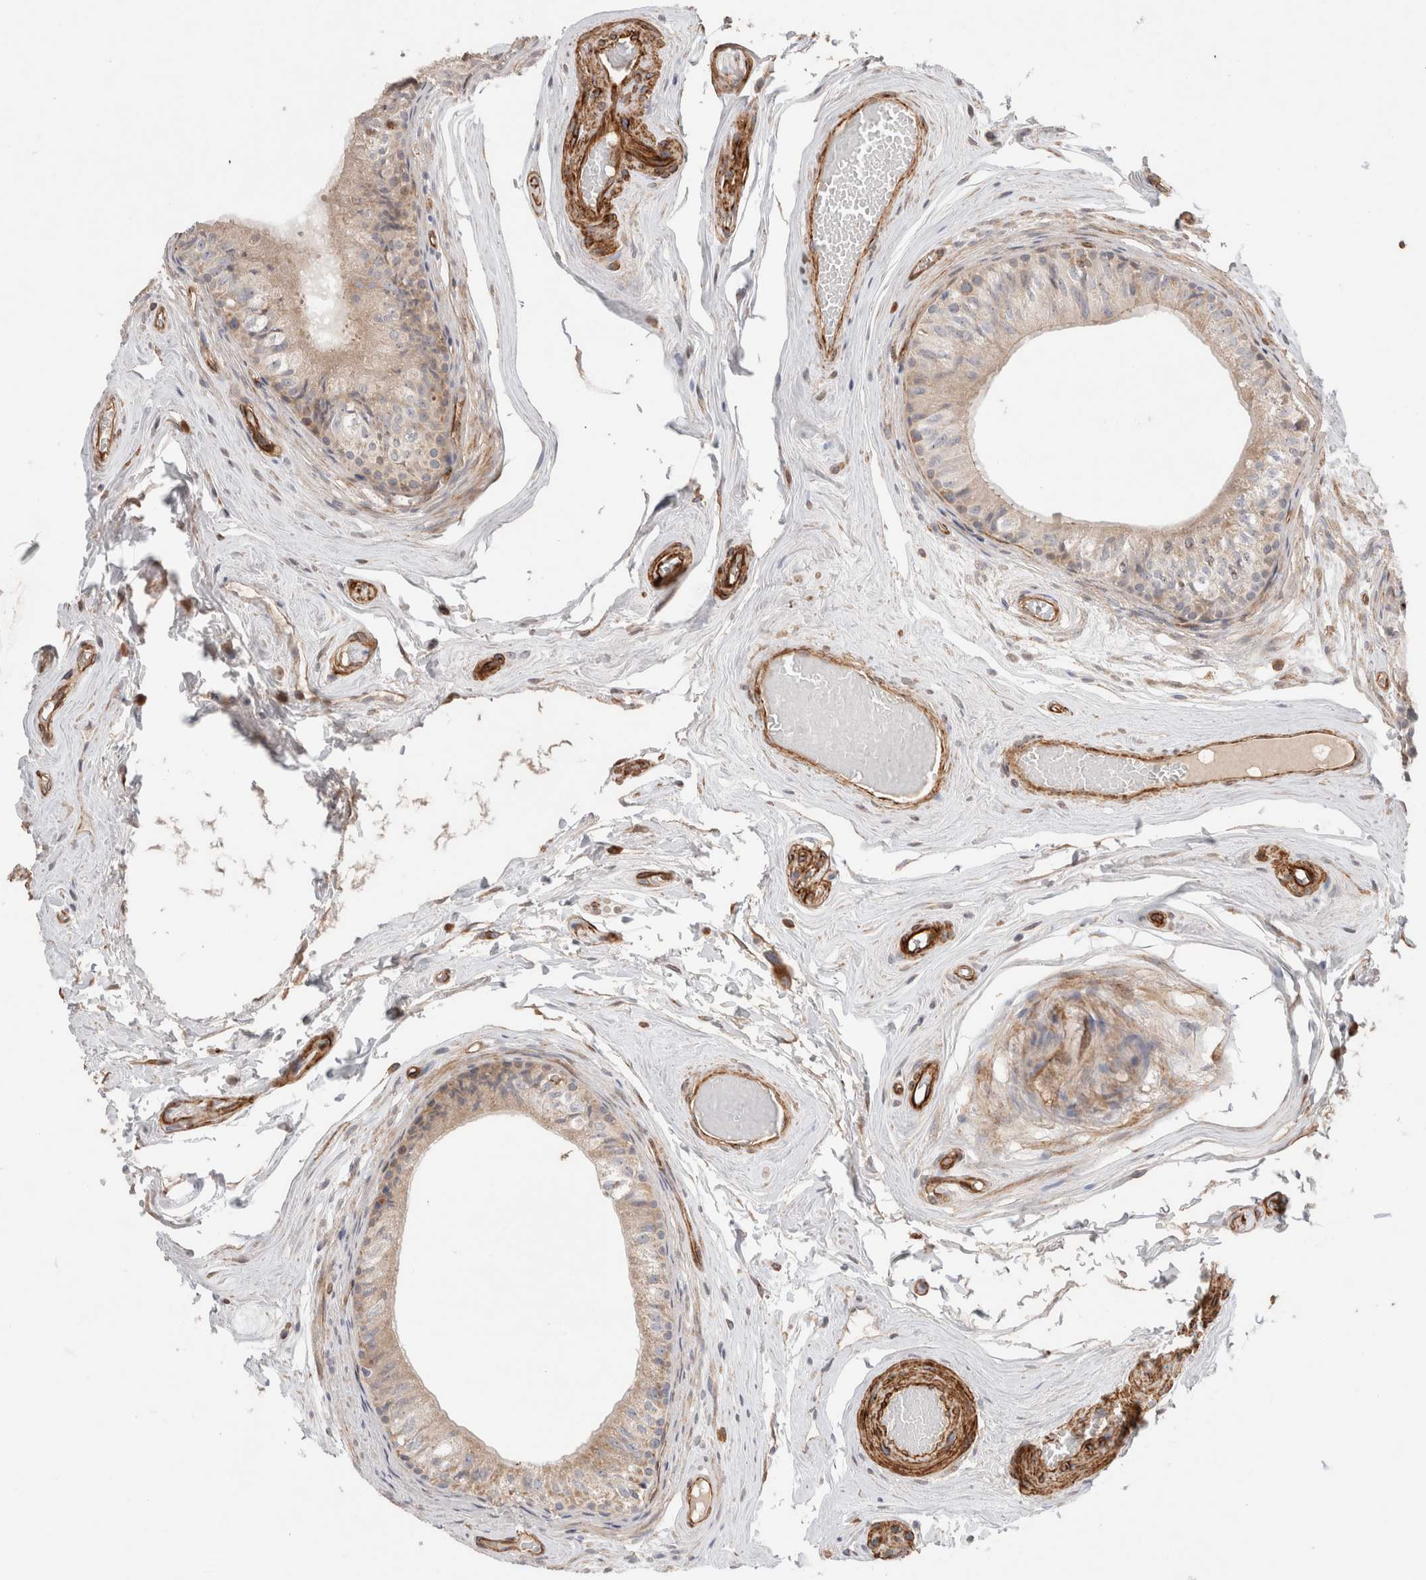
{"staining": {"intensity": "weak", "quantity": "25%-75%", "location": "cytoplasmic/membranous"}, "tissue": "epididymis", "cell_type": "Glandular cells", "image_type": "normal", "snomed": [{"axis": "morphology", "description": "Normal tissue, NOS"}, {"axis": "topography", "description": "Epididymis"}], "caption": "IHC image of benign epididymis stained for a protein (brown), which displays low levels of weak cytoplasmic/membranous staining in approximately 25%-75% of glandular cells.", "gene": "RAB32", "patient": {"sex": "male", "age": 79}}